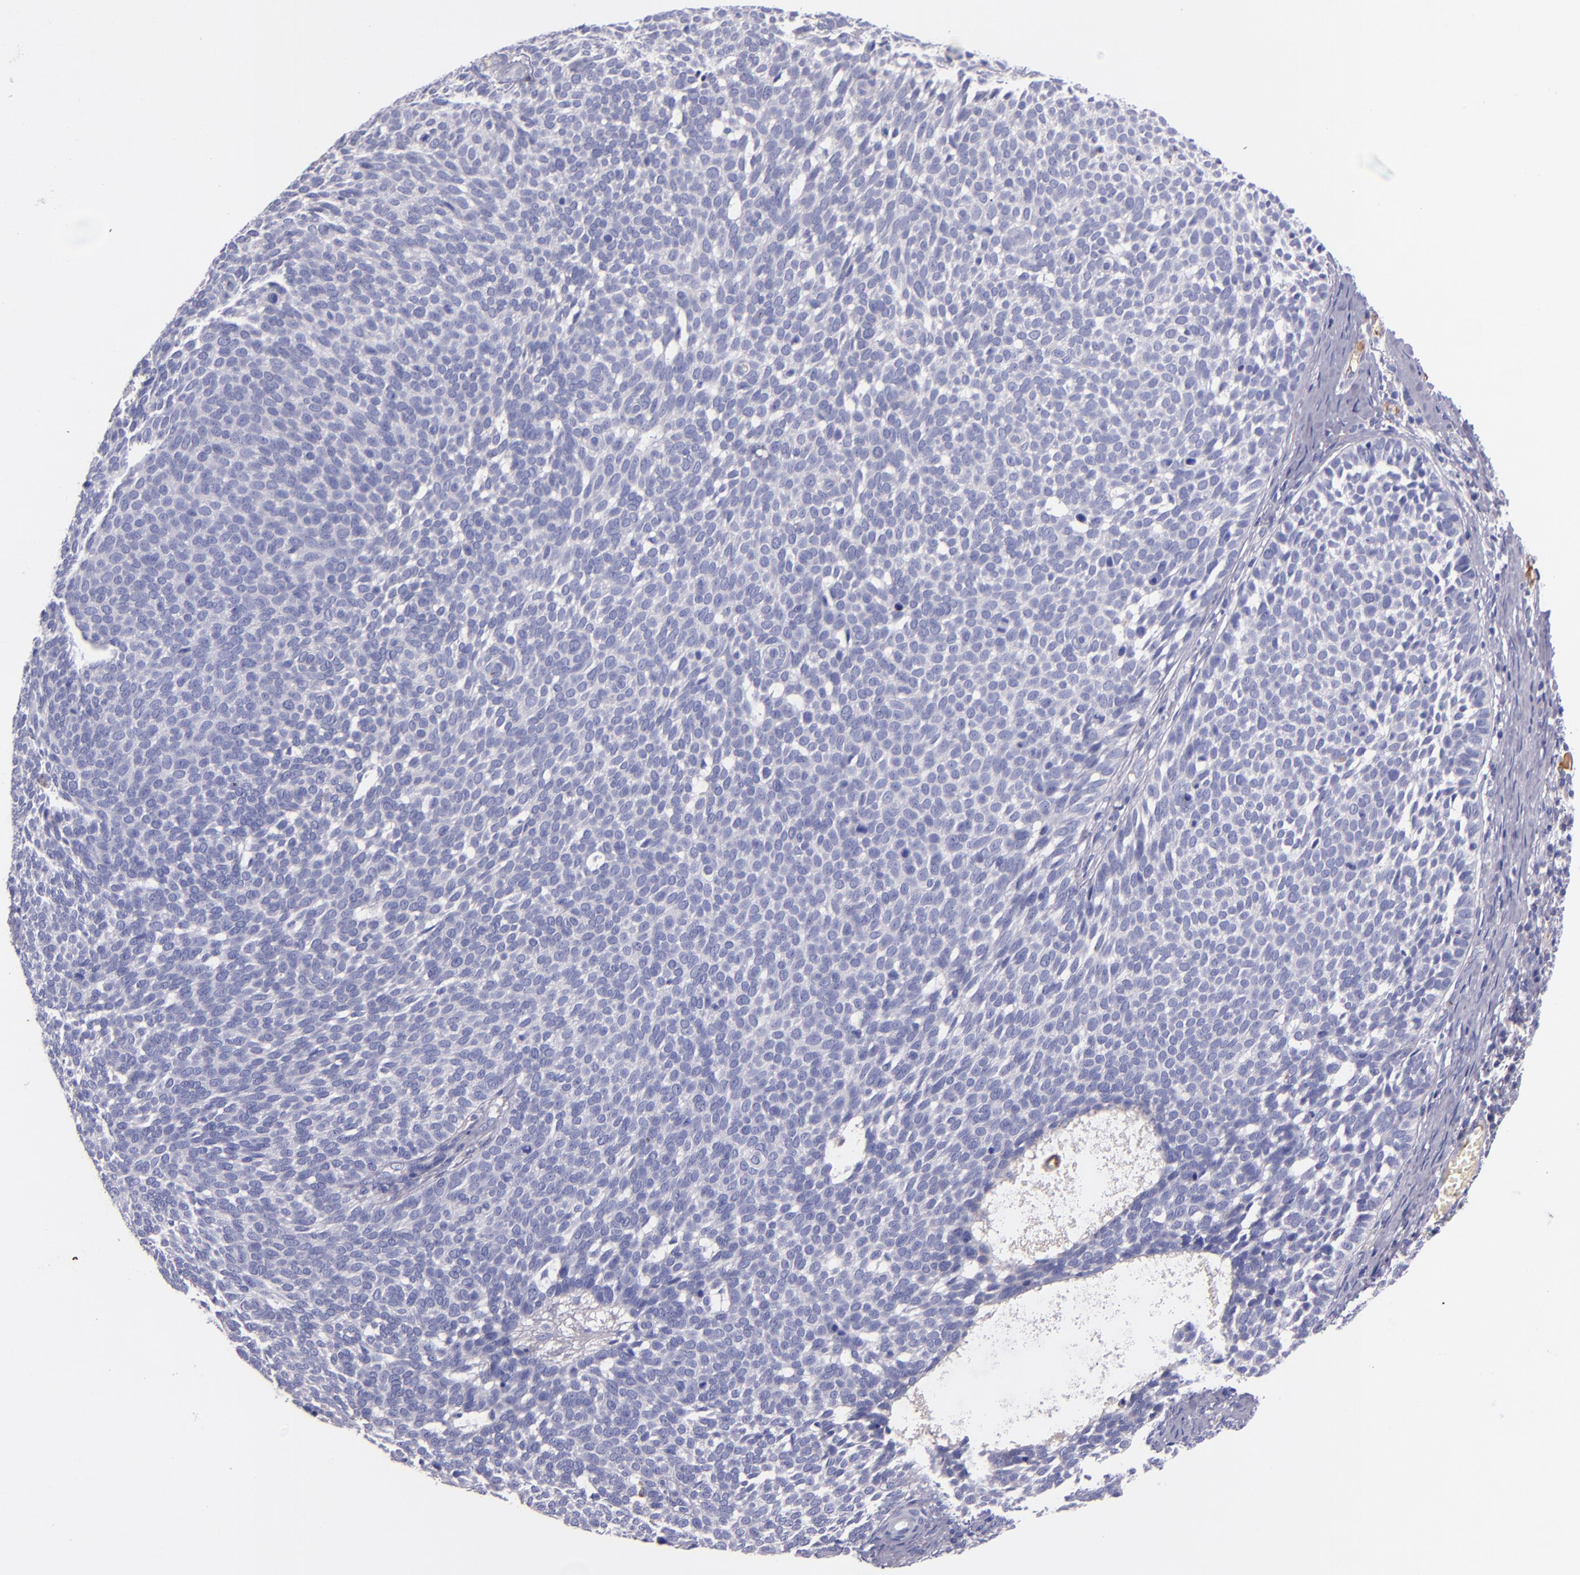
{"staining": {"intensity": "negative", "quantity": "none", "location": "none"}, "tissue": "skin cancer", "cell_type": "Tumor cells", "image_type": "cancer", "snomed": [{"axis": "morphology", "description": "Basal cell carcinoma"}, {"axis": "topography", "description": "Skin"}], "caption": "DAB (3,3'-diaminobenzidine) immunohistochemical staining of human skin basal cell carcinoma demonstrates no significant staining in tumor cells.", "gene": "KNG1", "patient": {"sex": "male", "age": 63}}